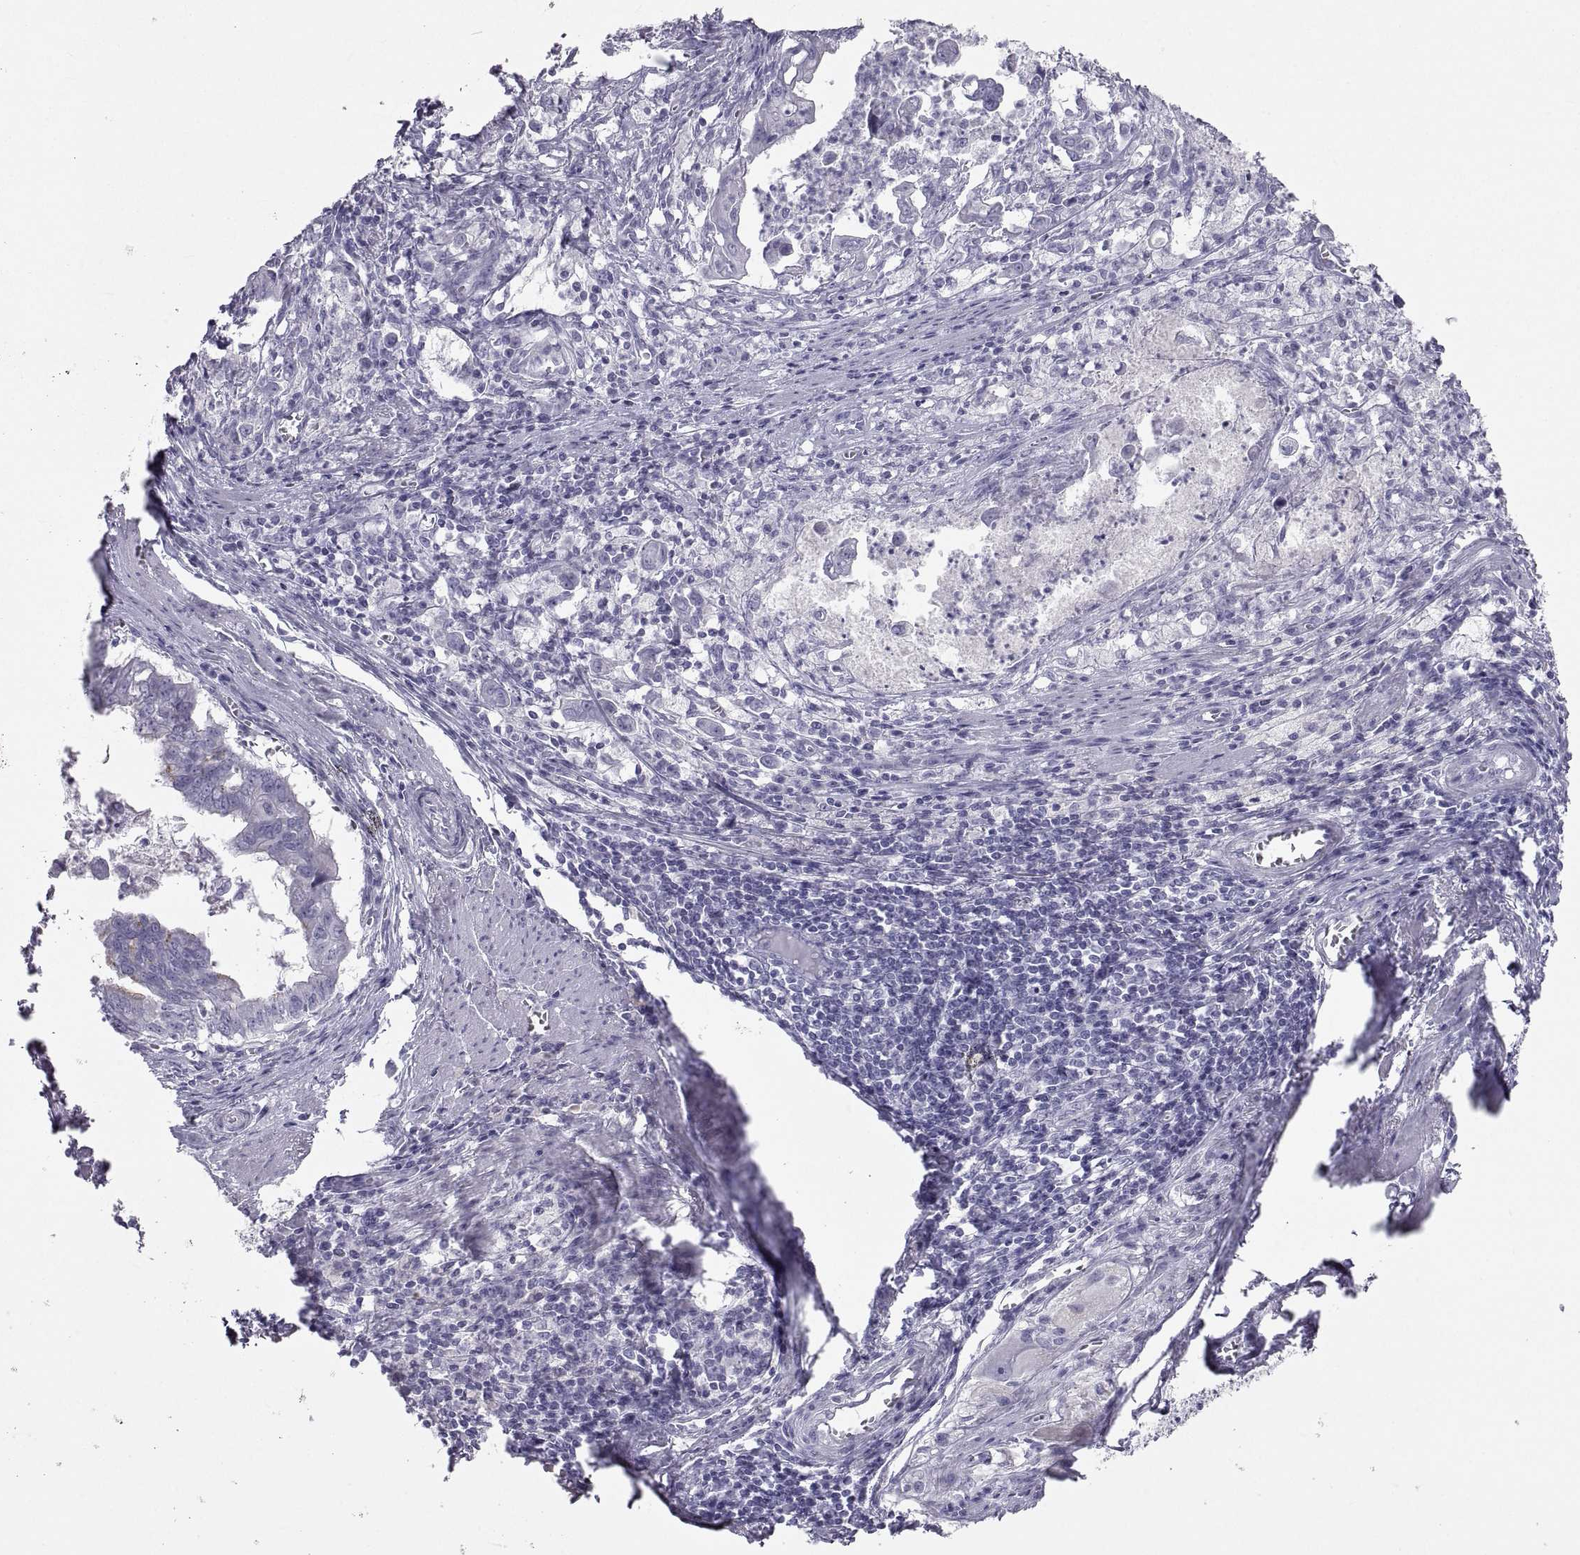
{"staining": {"intensity": "negative", "quantity": "none", "location": "none"}, "tissue": "stomach cancer", "cell_type": "Tumor cells", "image_type": "cancer", "snomed": [{"axis": "morphology", "description": "Adenocarcinoma, NOS"}, {"axis": "topography", "description": "Stomach, upper"}], "caption": "The IHC image has no significant staining in tumor cells of stomach cancer (adenocarcinoma) tissue.", "gene": "PCSK1N", "patient": {"sex": "male", "age": 80}}